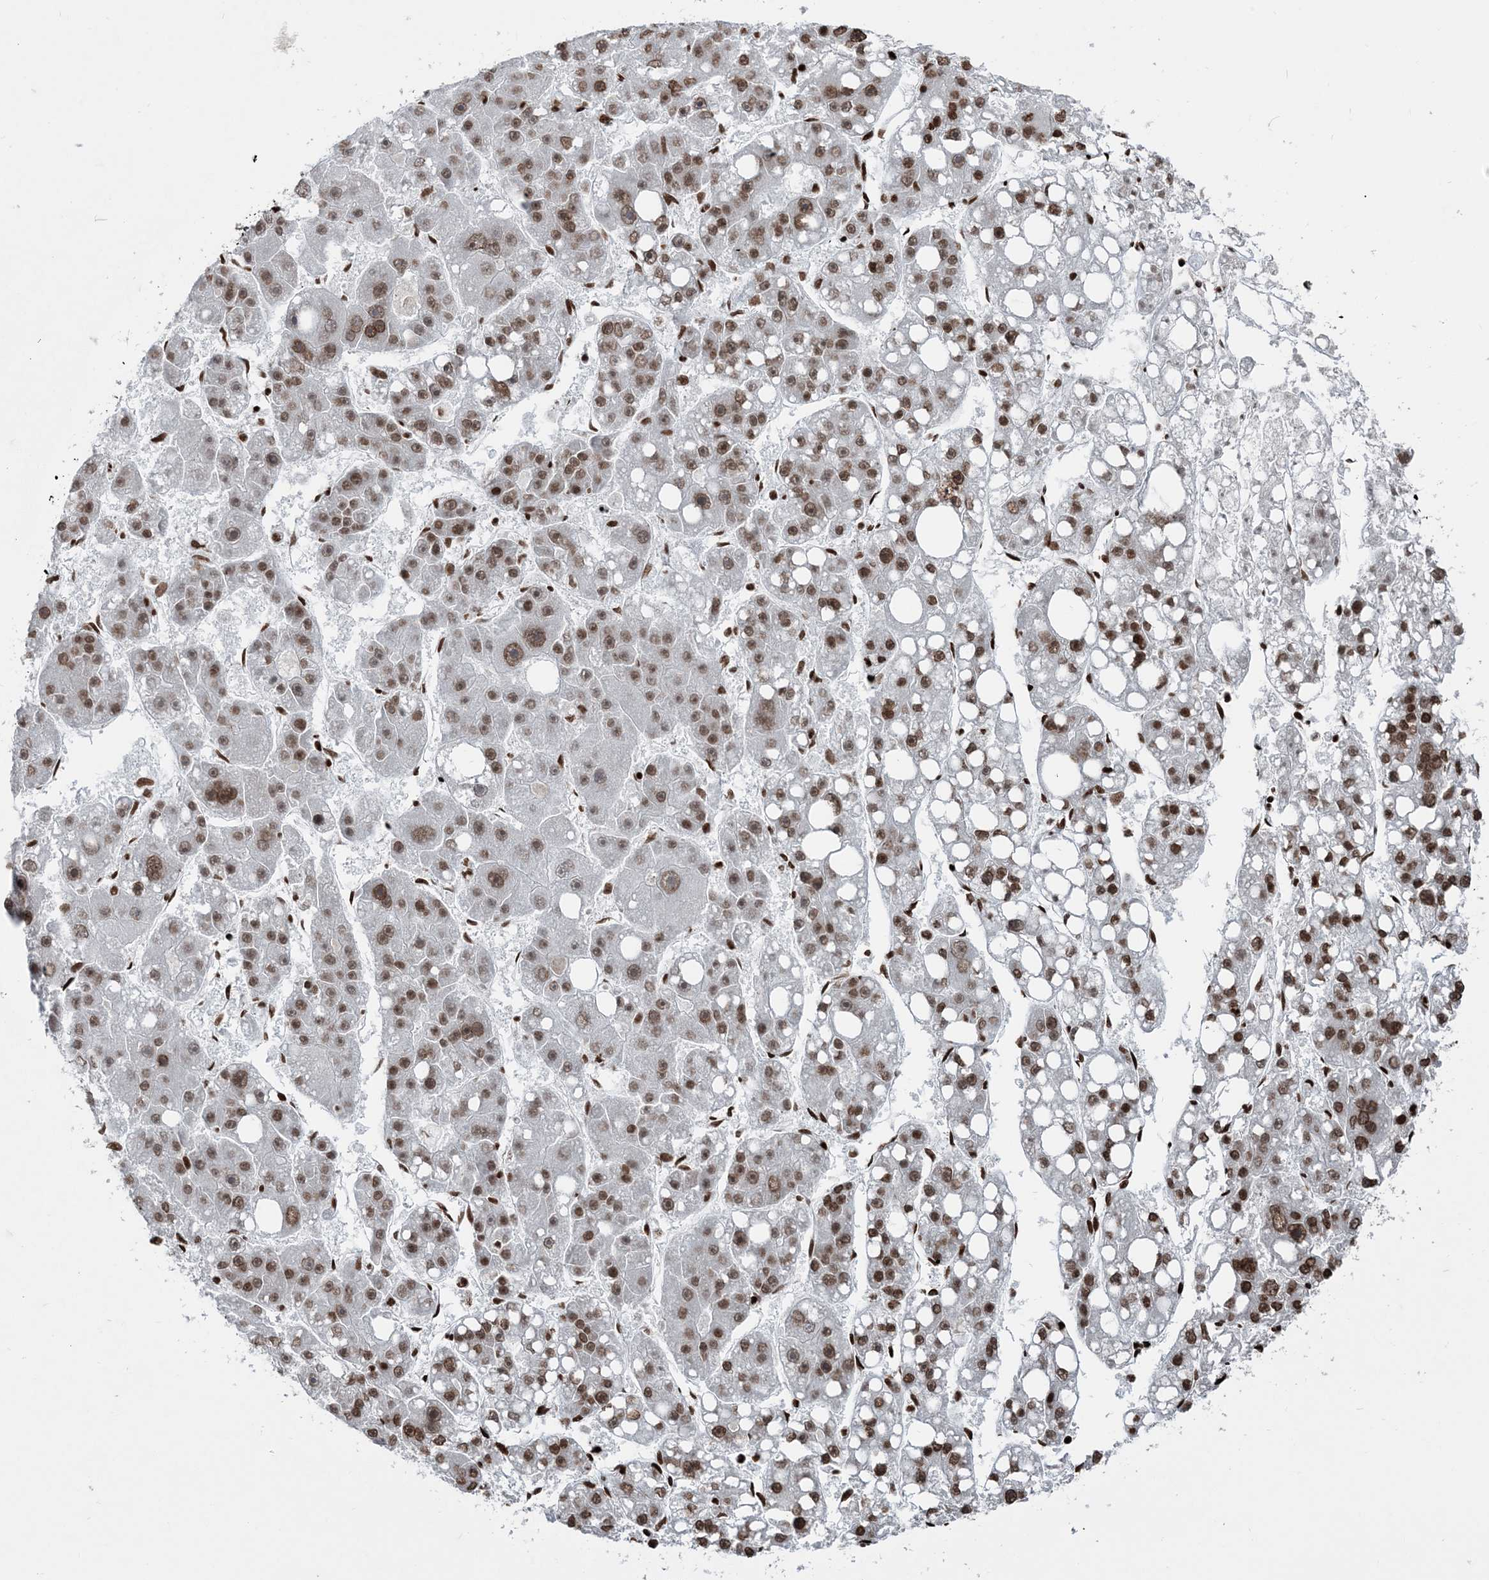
{"staining": {"intensity": "moderate", "quantity": ">75%", "location": "nuclear"}, "tissue": "liver cancer", "cell_type": "Tumor cells", "image_type": "cancer", "snomed": [{"axis": "morphology", "description": "Carcinoma, Hepatocellular, NOS"}, {"axis": "topography", "description": "Liver"}], "caption": "This is a micrograph of immunohistochemistry (IHC) staining of liver cancer (hepatocellular carcinoma), which shows moderate expression in the nuclear of tumor cells.", "gene": "H3-3B", "patient": {"sex": "female", "age": 61}}